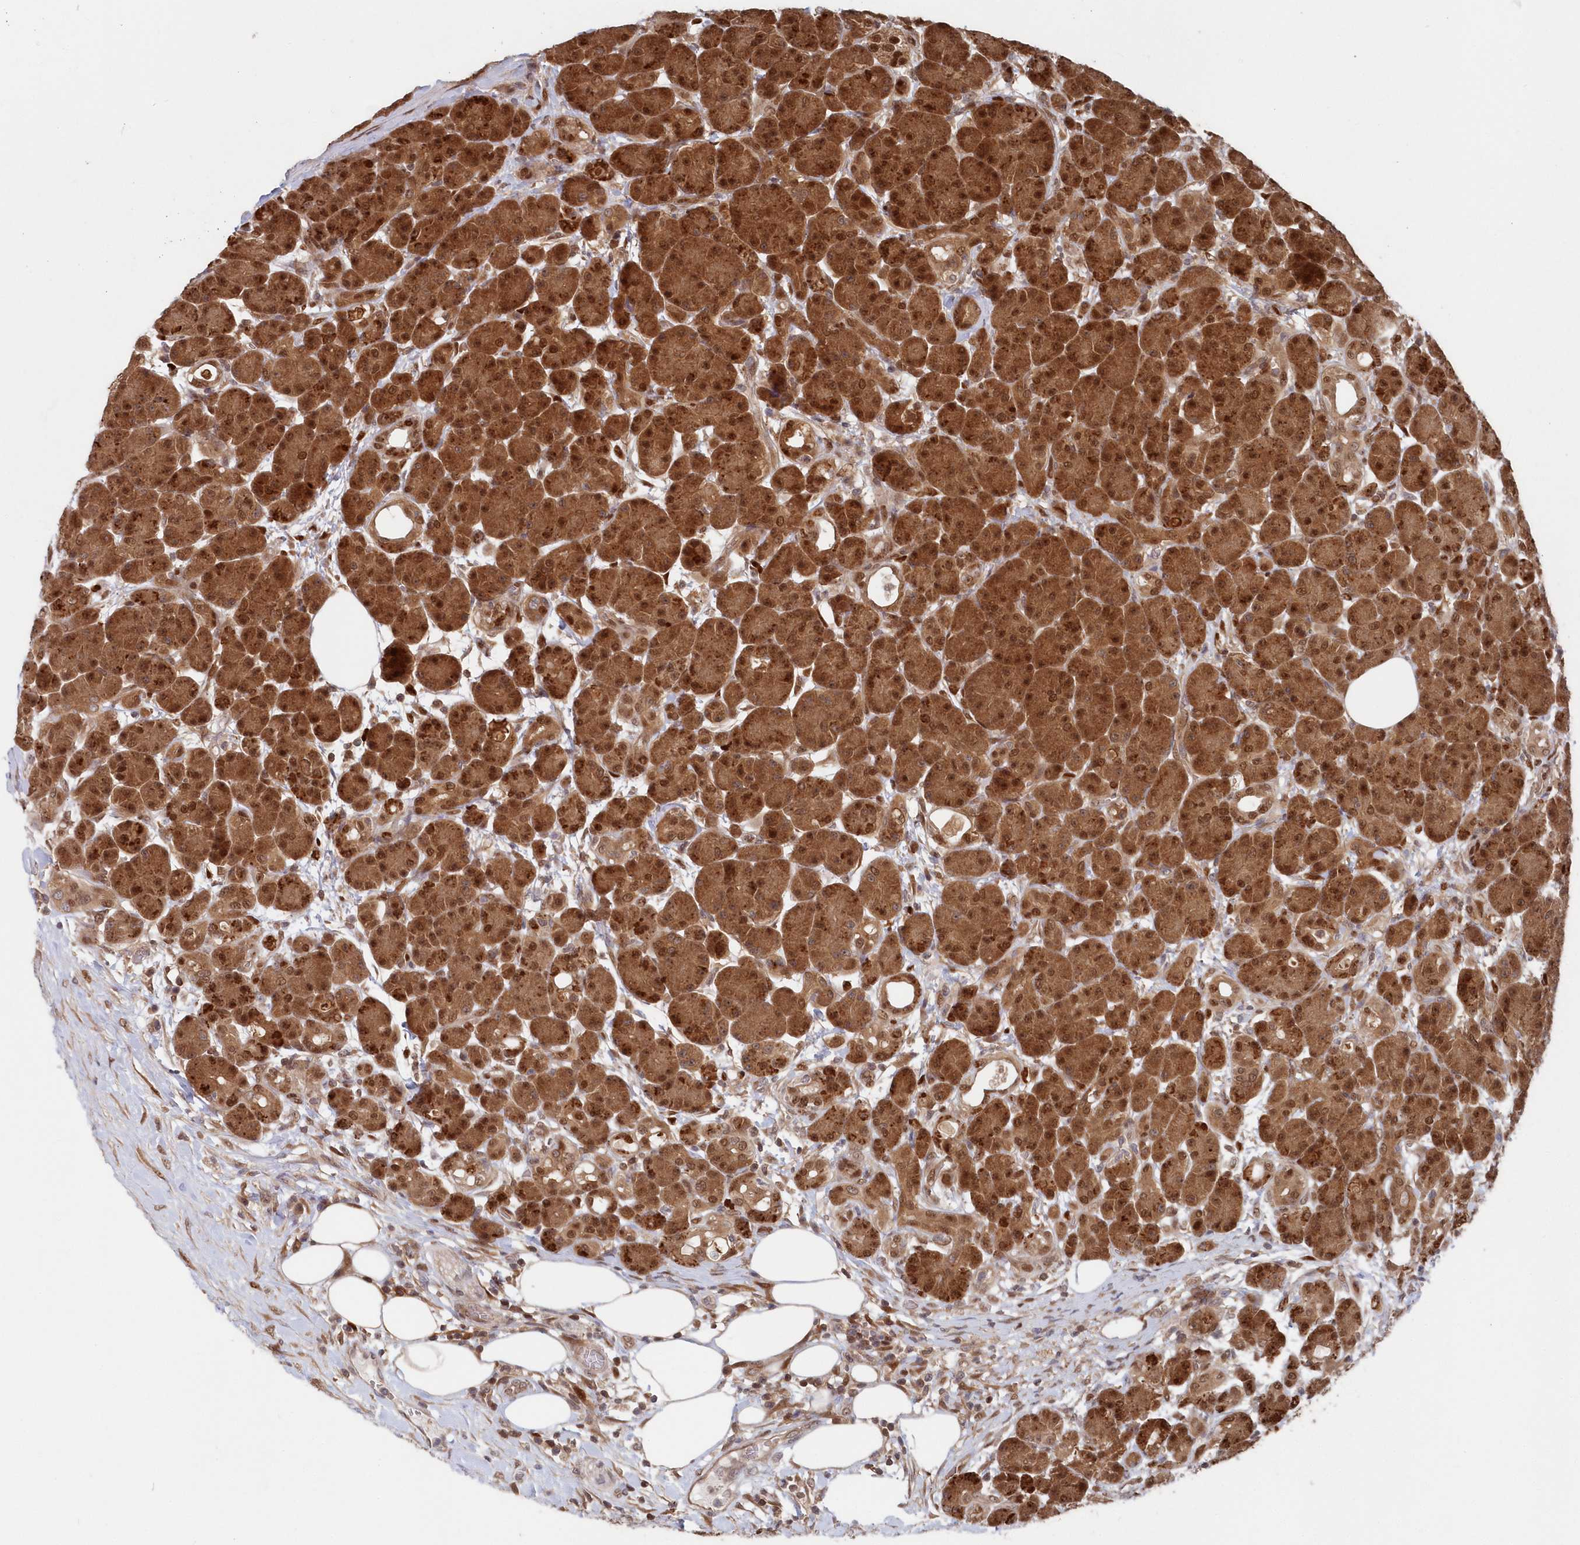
{"staining": {"intensity": "strong", "quantity": ">75%", "location": "cytoplasmic/membranous,nuclear"}, "tissue": "pancreas", "cell_type": "Exocrine glandular cells", "image_type": "normal", "snomed": [{"axis": "morphology", "description": "Normal tissue, NOS"}, {"axis": "topography", "description": "Pancreas"}], "caption": "Protein expression analysis of normal pancreas reveals strong cytoplasmic/membranous,nuclear staining in about >75% of exocrine glandular cells.", "gene": "ABHD14B", "patient": {"sex": "male", "age": 63}}